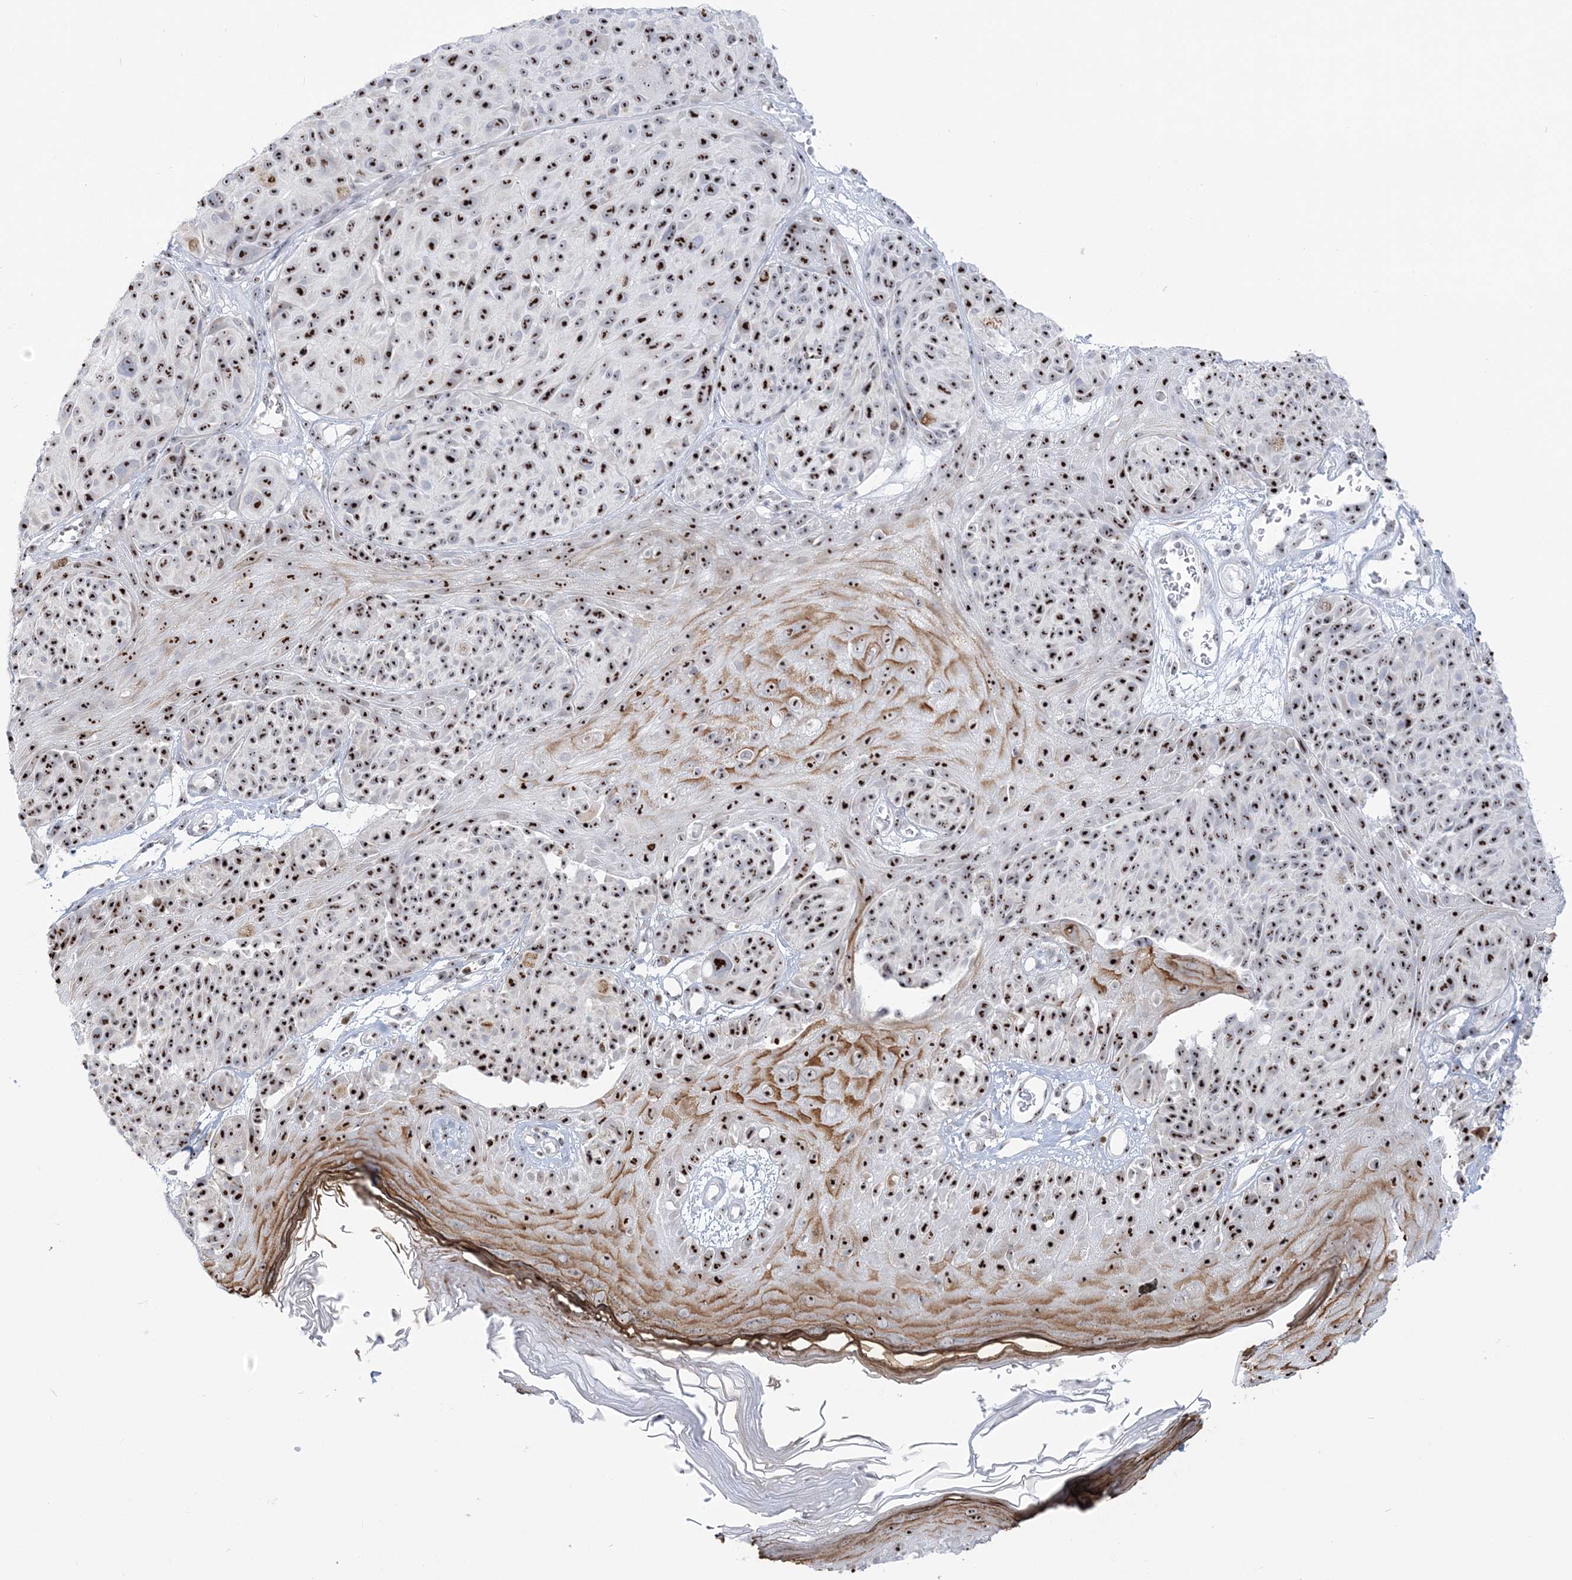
{"staining": {"intensity": "strong", "quantity": ">75%", "location": "nuclear"}, "tissue": "melanoma", "cell_type": "Tumor cells", "image_type": "cancer", "snomed": [{"axis": "morphology", "description": "Malignant melanoma, NOS"}, {"axis": "topography", "description": "Skin"}], "caption": "Human malignant melanoma stained with a protein marker exhibits strong staining in tumor cells.", "gene": "DDX21", "patient": {"sex": "male", "age": 83}}